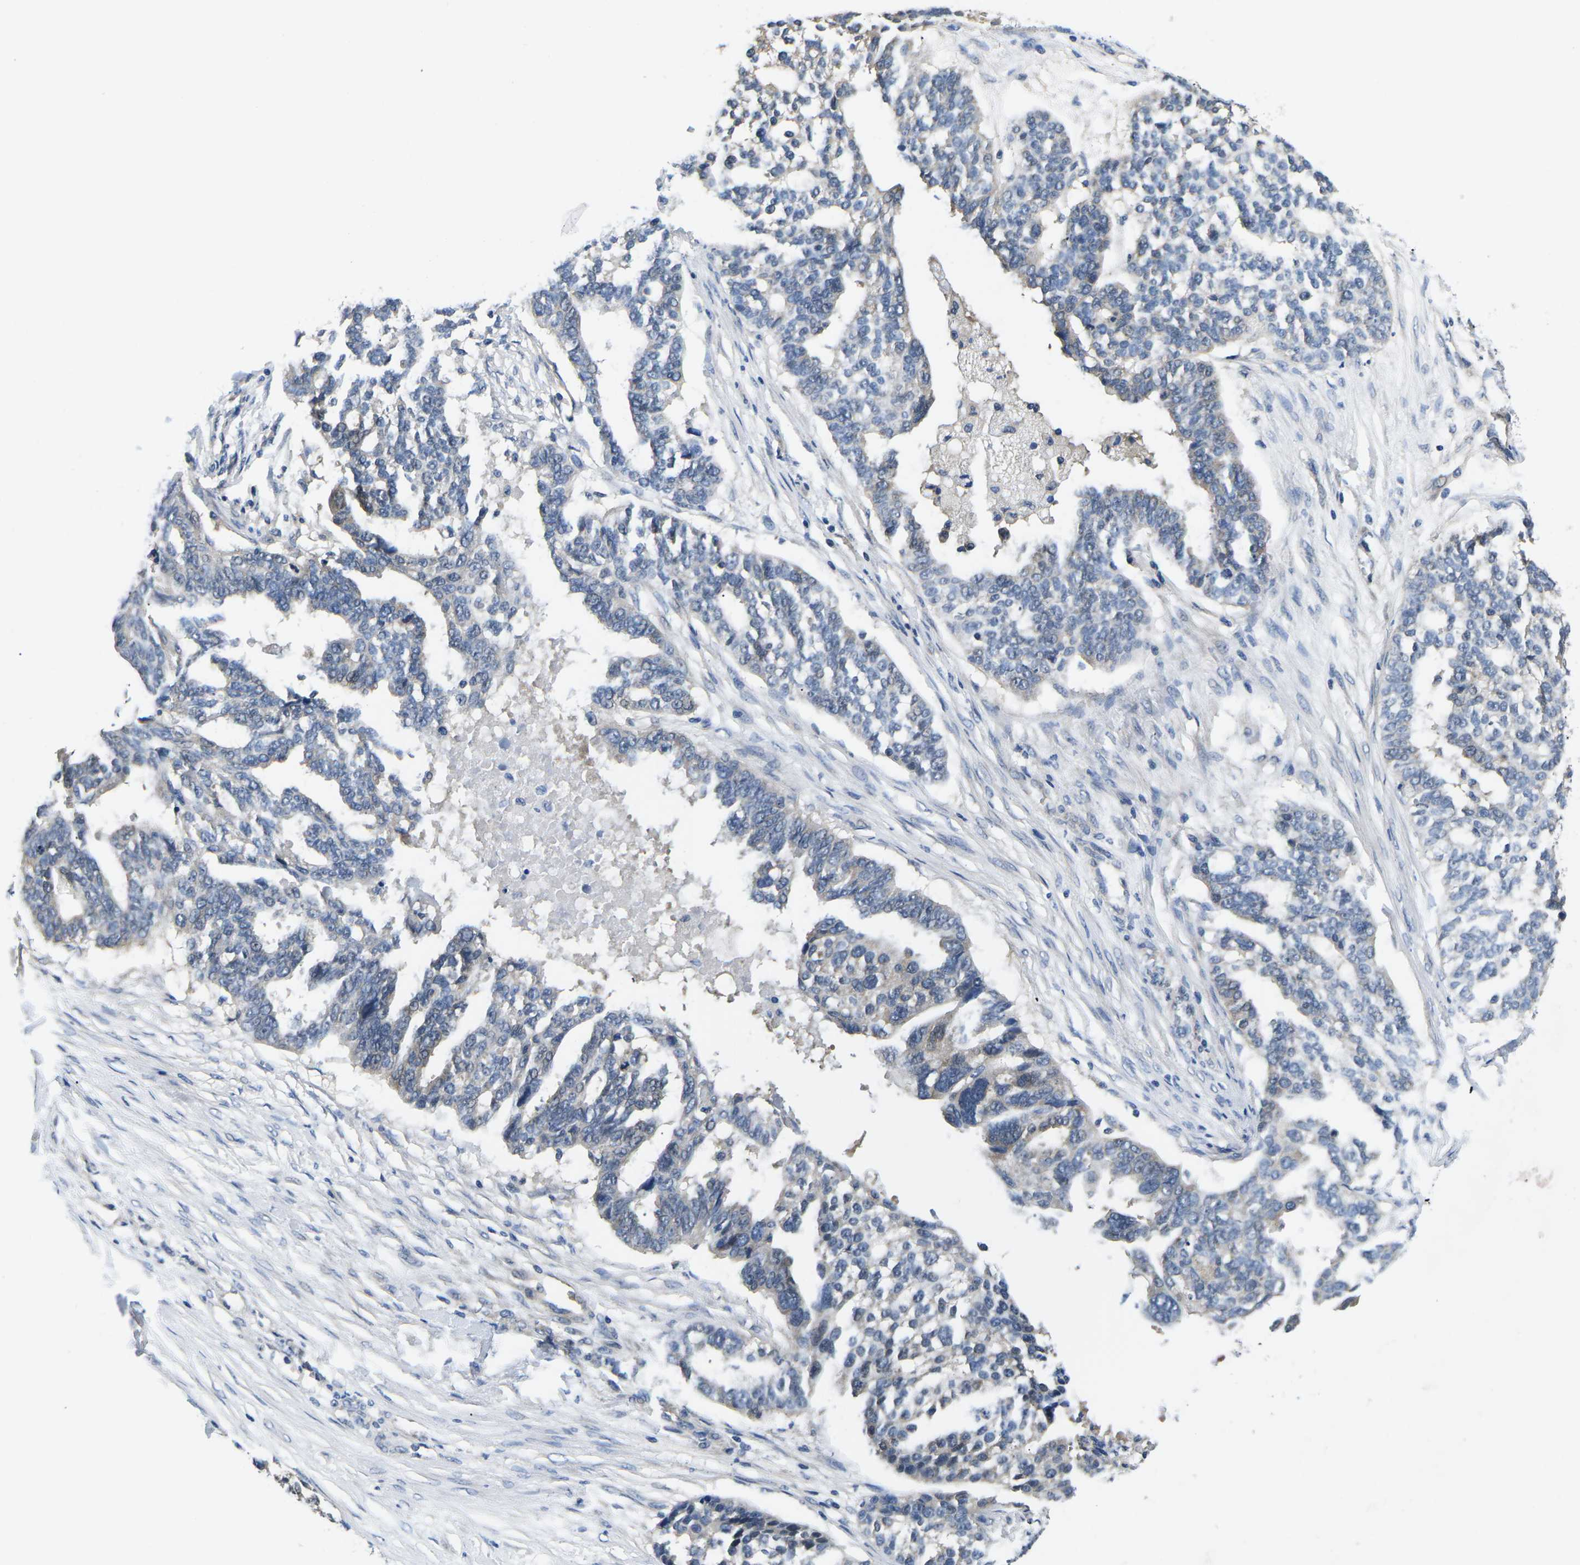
{"staining": {"intensity": "negative", "quantity": "none", "location": "none"}, "tissue": "ovarian cancer", "cell_type": "Tumor cells", "image_type": "cancer", "snomed": [{"axis": "morphology", "description": "Cystadenocarcinoma, serous, NOS"}, {"axis": "topography", "description": "Ovary"}], "caption": "The immunohistochemistry photomicrograph has no significant positivity in tumor cells of serous cystadenocarcinoma (ovarian) tissue. (Stains: DAB (3,3'-diaminobenzidine) immunohistochemistry with hematoxylin counter stain, Microscopy: brightfield microscopy at high magnification).", "gene": "GSK3B", "patient": {"sex": "female", "age": 59}}